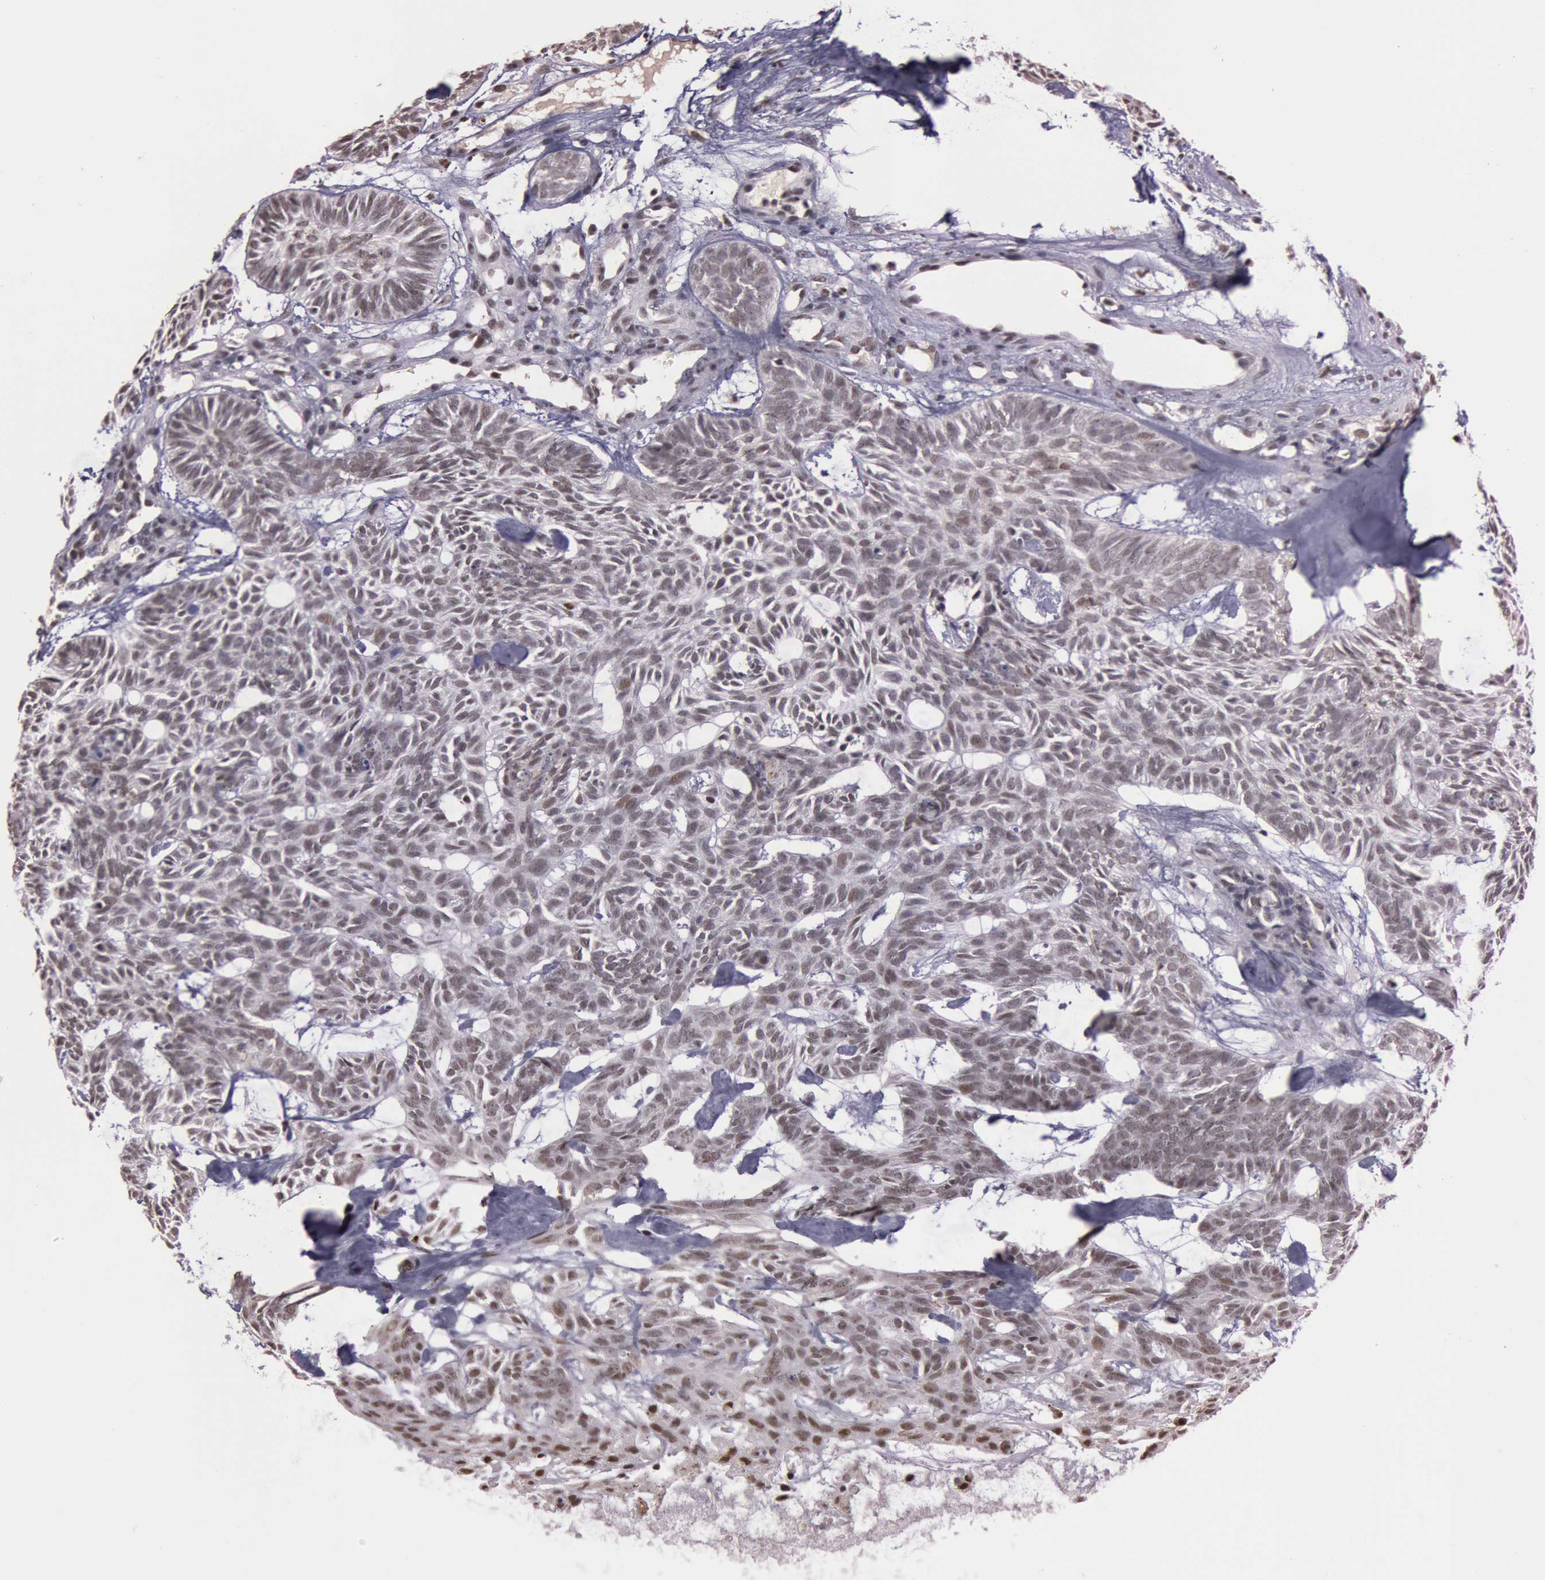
{"staining": {"intensity": "weak", "quantity": "25%-75%", "location": "nuclear"}, "tissue": "skin cancer", "cell_type": "Tumor cells", "image_type": "cancer", "snomed": [{"axis": "morphology", "description": "Basal cell carcinoma"}, {"axis": "topography", "description": "Skin"}], "caption": "Human skin cancer stained with a protein marker exhibits weak staining in tumor cells.", "gene": "TASL", "patient": {"sex": "male", "age": 75}}